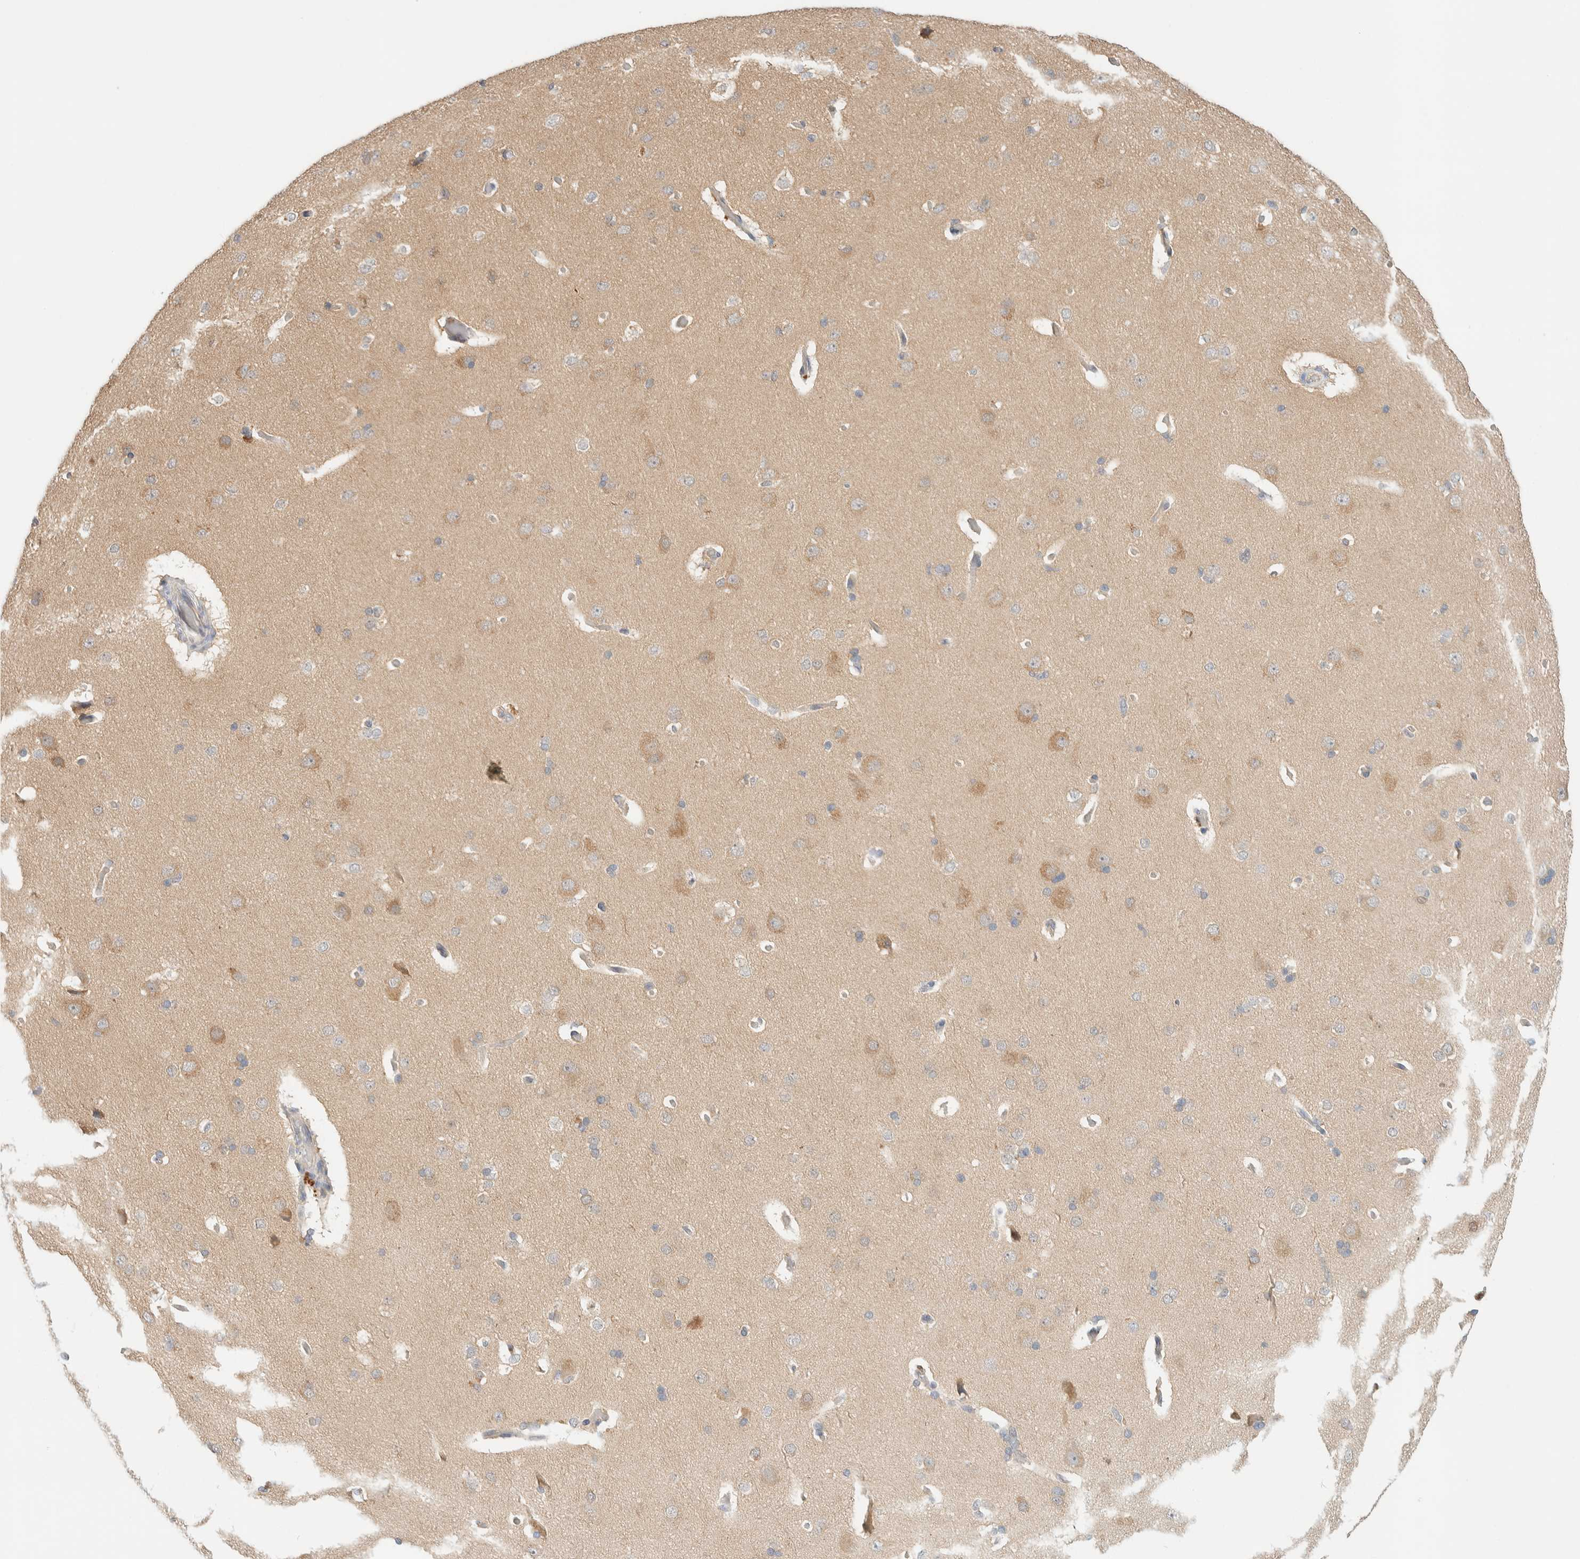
{"staining": {"intensity": "moderate", "quantity": "<25%", "location": "cytoplasmic/membranous"}, "tissue": "cerebral cortex", "cell_type": "Endothelial cells", "image_type": "normal", "snomed": [{"axis": "morphology", "description": "Normal tissue, NOS"}, {"axis": "topography", "description": "Cerebral cortex"}], "caption": "A low amount of moderate cytoplasmic/membranous staining is identified in about <25% of endothelial cells in normal cerebral cortex. (DAB IHC with brightfield microscopy, high magnification).", "gene": "GCLM", "patient": {"sex": "male", "age": 62}}